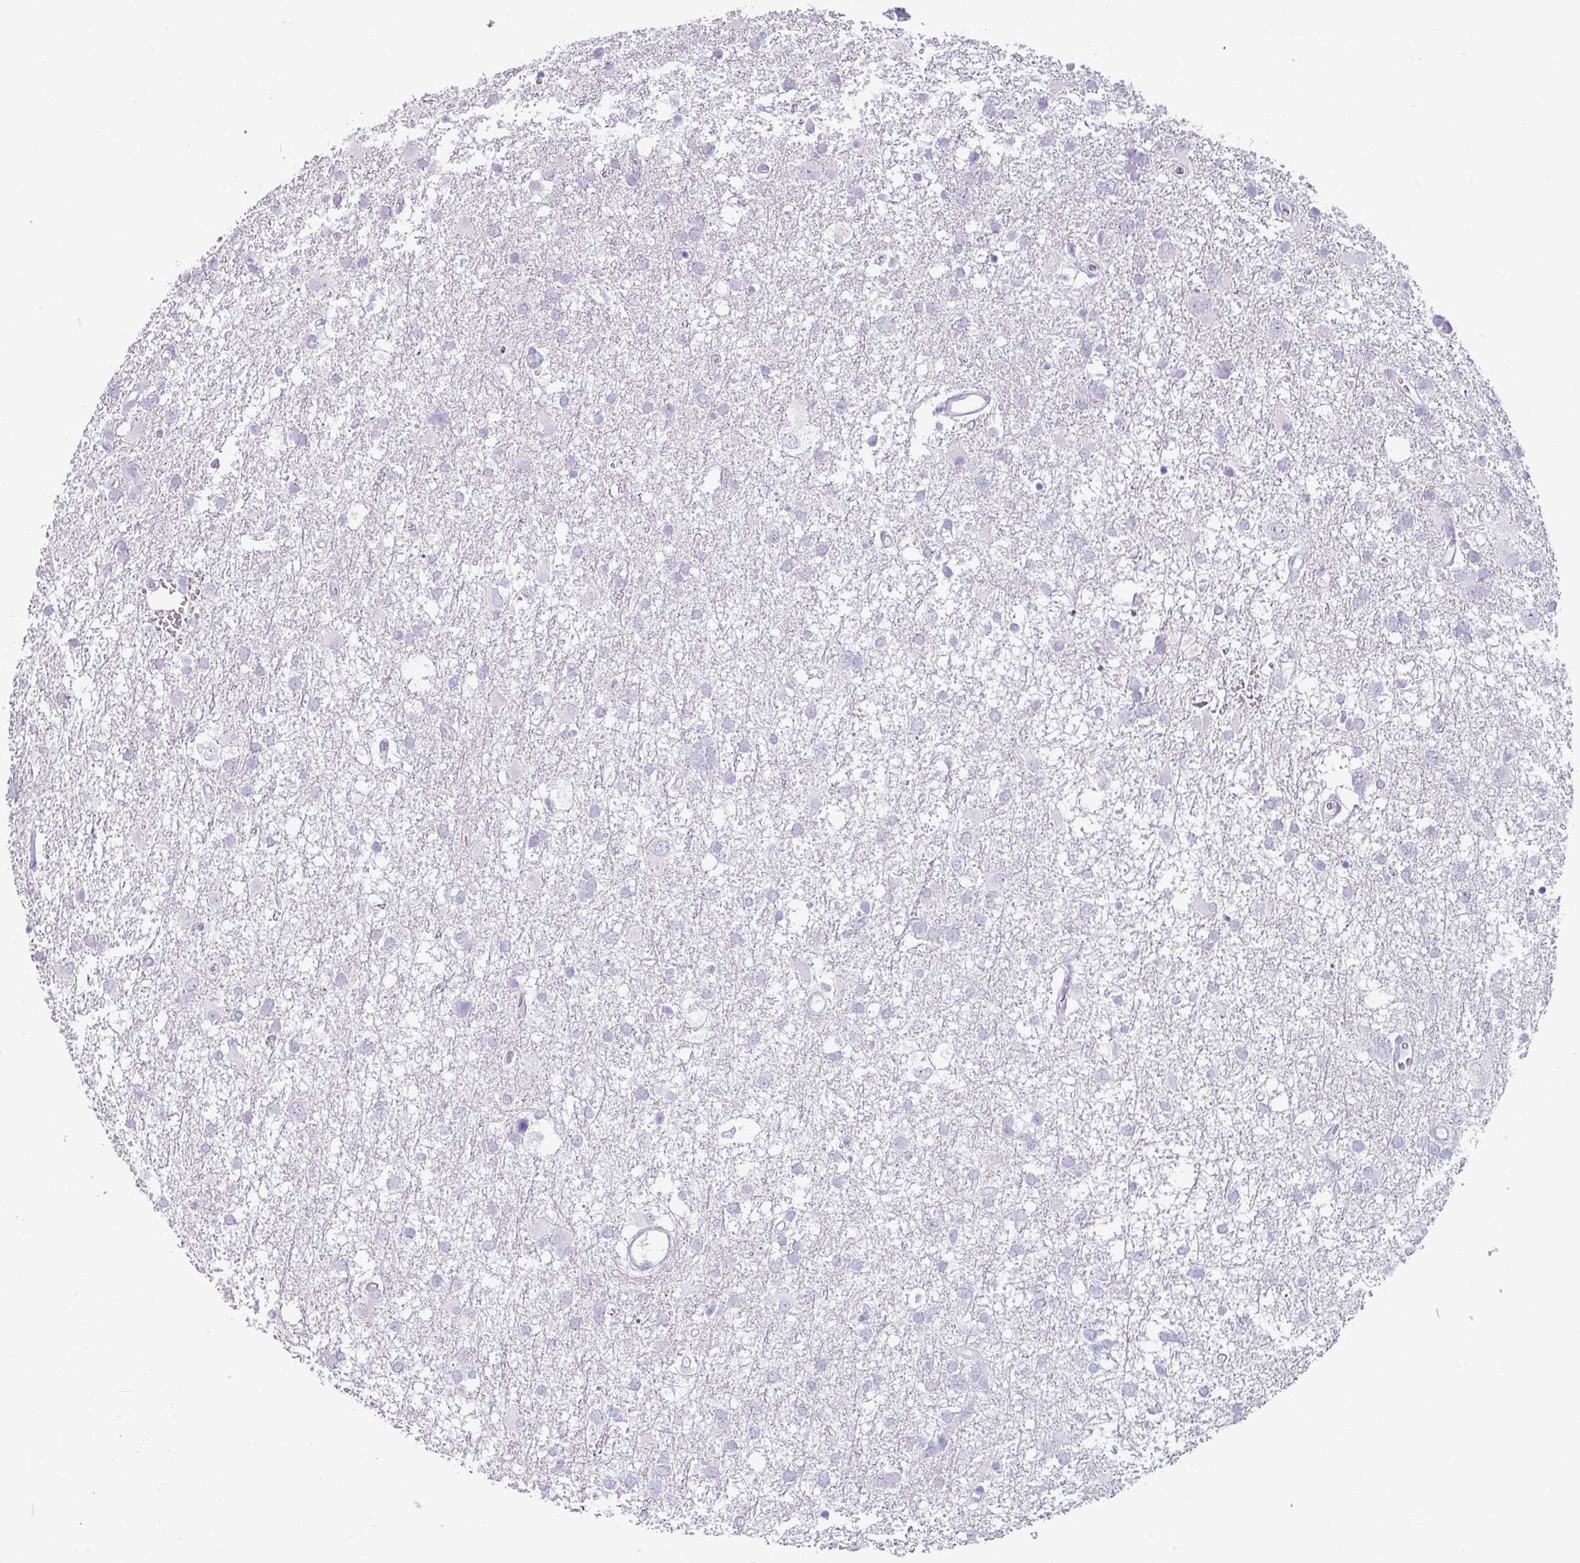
{"staining": {"intensity": "negative", "quantity": "none", "location": "none"}, "tissue": "glioma", "cell_type": "Tumor cells", "image_type": "cancer", "snomed": [{"axis": "morphology", "description": "Glioma, malignant, High grade"}, {"axis": "topography", "description": "Brain"}], "caption": "Immunohistochemistry (IHC) of malignant glioma (high-grade) displays no staining in tumor cells. Brightfield microscopy of IHC stained with DAB (brown) and hematoxylin (blue), captured at high magnification.", "gene": "NCCRP1", "patient": {"sex": "male", "age": 61}}